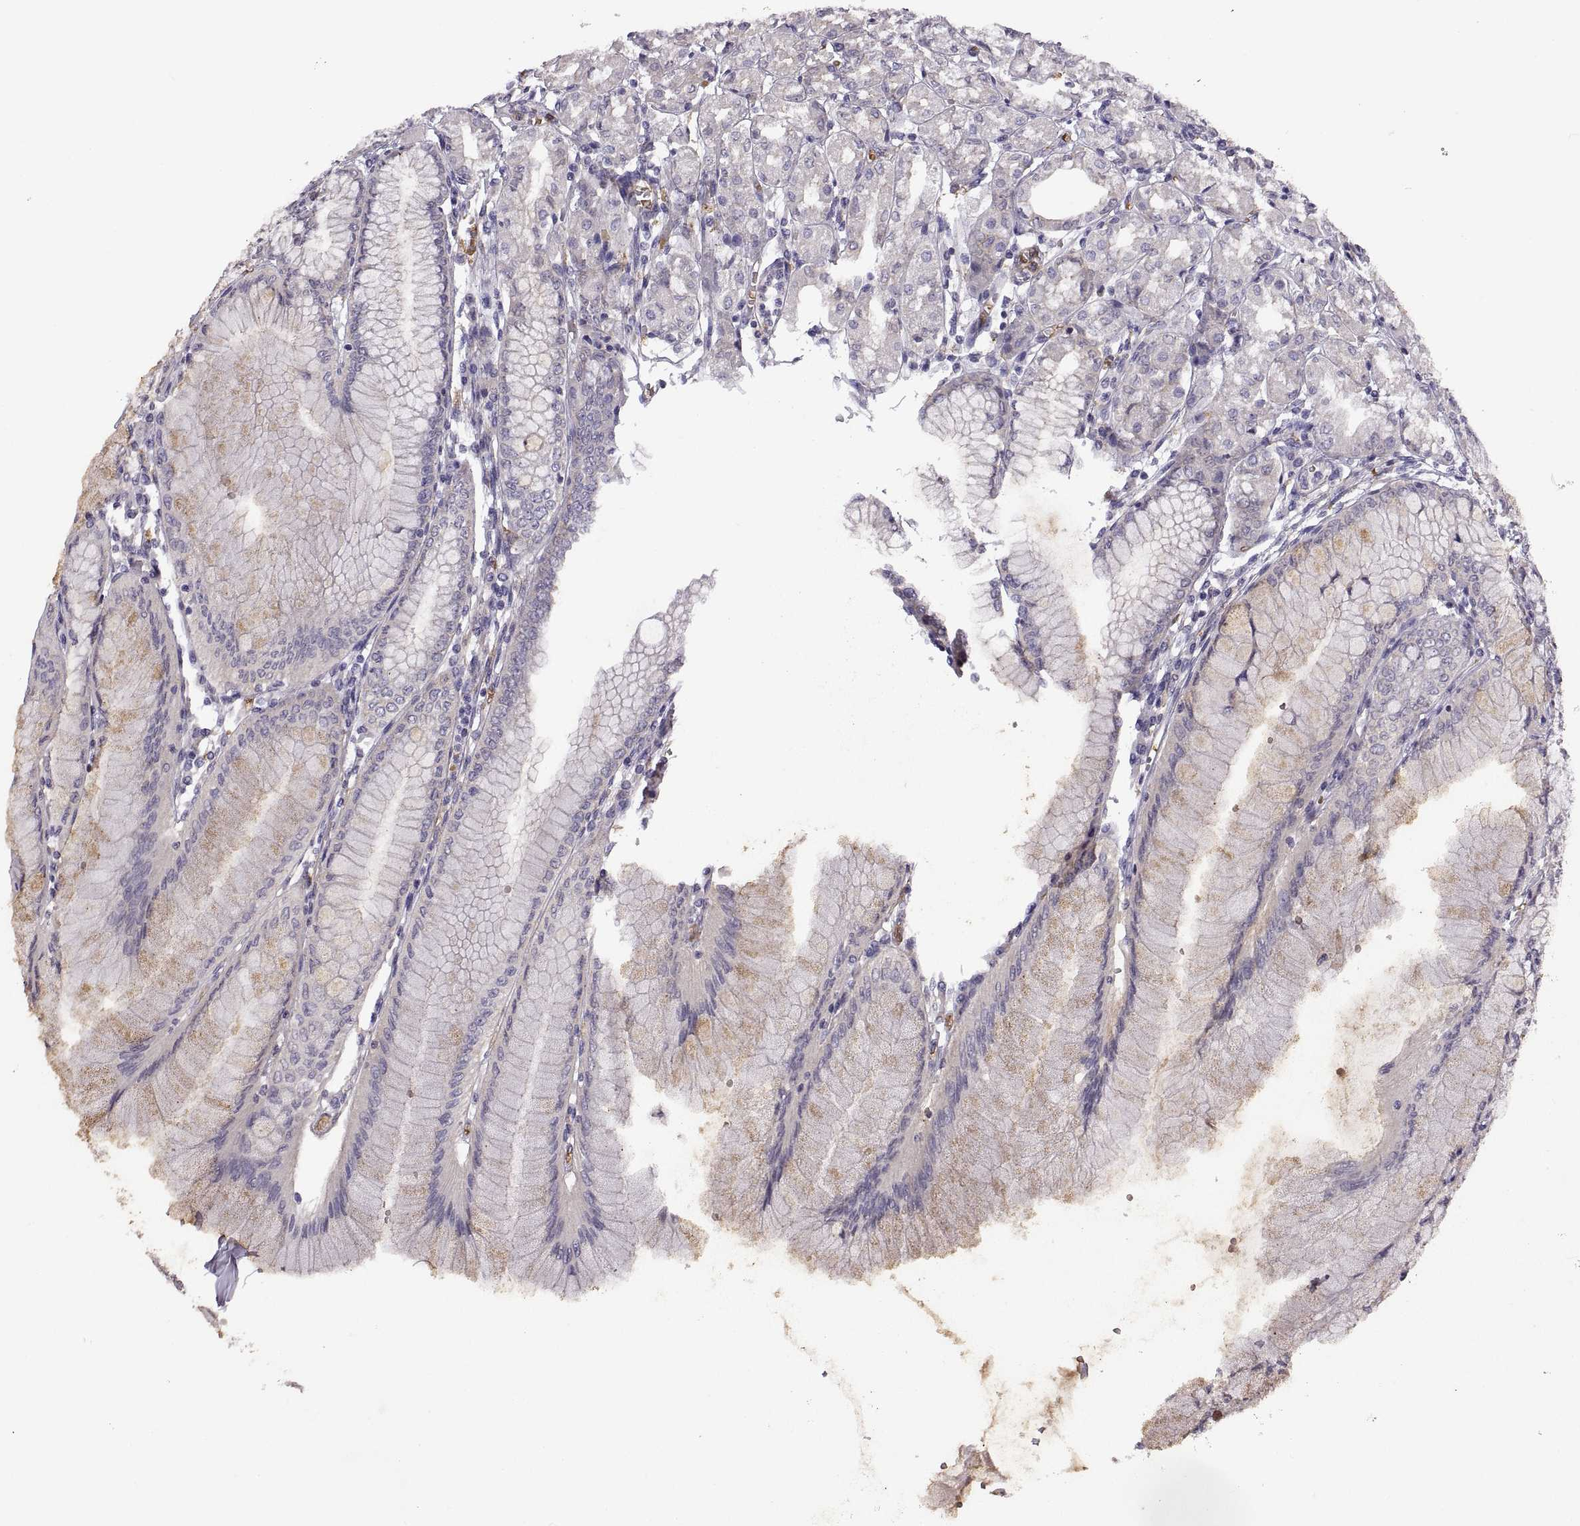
{"staining": {"intensity": "weak", "quantity": "<25%", "location": "cytoplasmic/membranous"}, "tissue": "stomach", "cell_type": "Glandular cells", "image_type": "normal", "snomed": [{"axis": "morphology", "description": "Normal tissue, NOS"}, {"axis": "topography", "description": "Skeletal muscle"}, {"axis": "topography", "description": "Stomach"}], "caption": "Immunohistochemistry (IHC) of unremarkable human stomach reveals no positivity in glandular cells. (Stains: DAB immunohistochemistry with hematoxylin counter stain, Microscopy: brightfield microscopy at high magnification).", "gene": "MEIOC", "patient": {"sex": "female", "age": 57}}